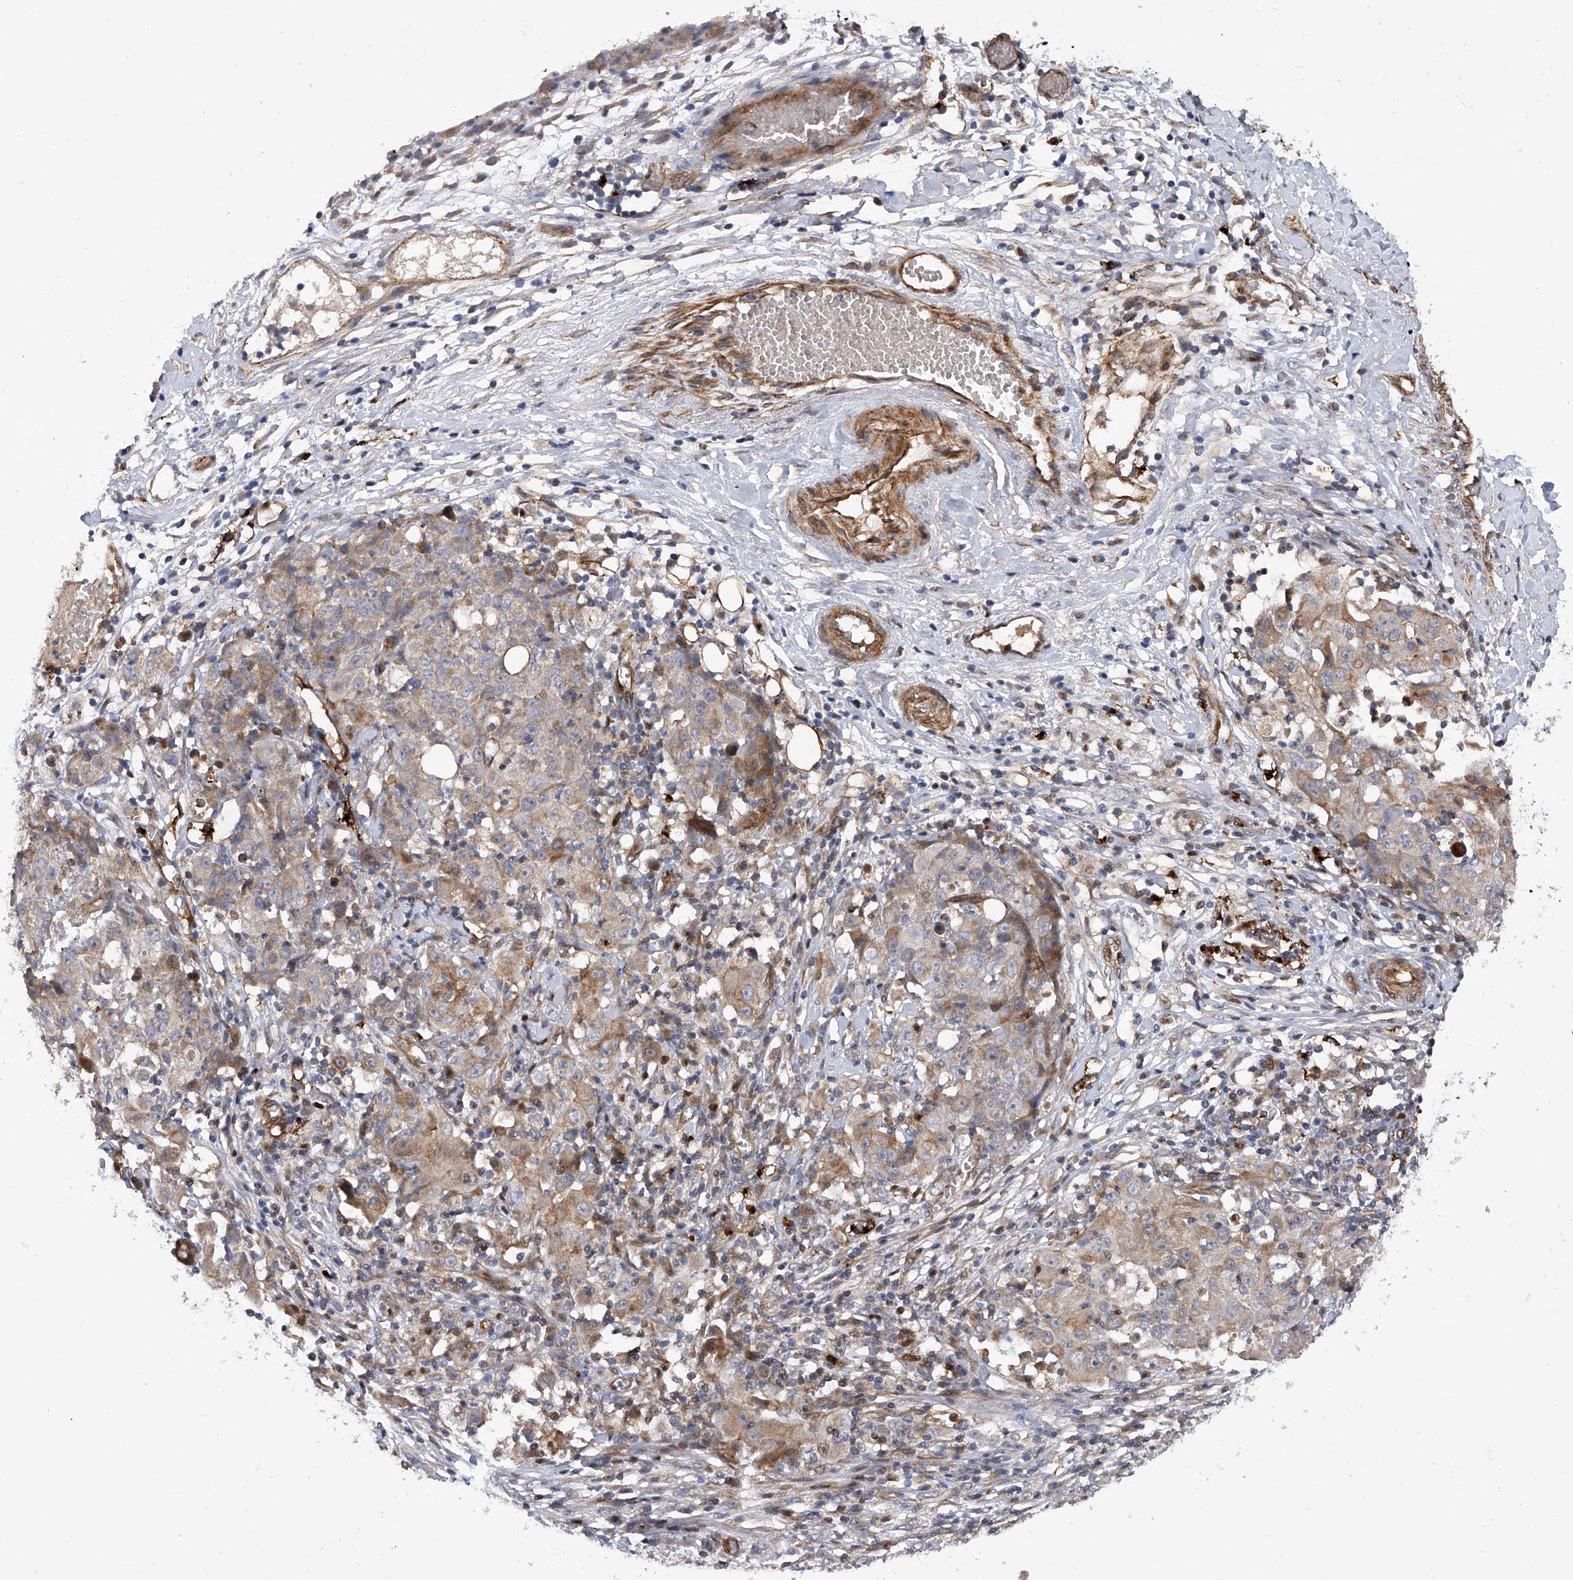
{"staining": {"intensity": "weak", "quantity": "<25%", "location": "cytoplasmic/membranous"}, "tissue": "ovarian cancer", "cell_type": "Tumor cells", "image_type": "cancer", "snomed": [{"axis": "morphology", "description": "Carcinoma, endometroid"}, {"axis": "topography", "description": "Ovary"}], "caption": "Immunohistochemistry (IHC) histopathology image of endometroid carcinoma (ovarian) stained for a protein (brown), which shows no staining in tumor cells. (DAB (3,3'-diaminobenzidine) immunohistochemistry (IHC) visualized using brightfield microscopy, high magnification).", "gene": "PDSS2", "patient": {"sex": "female", "age": 42}}